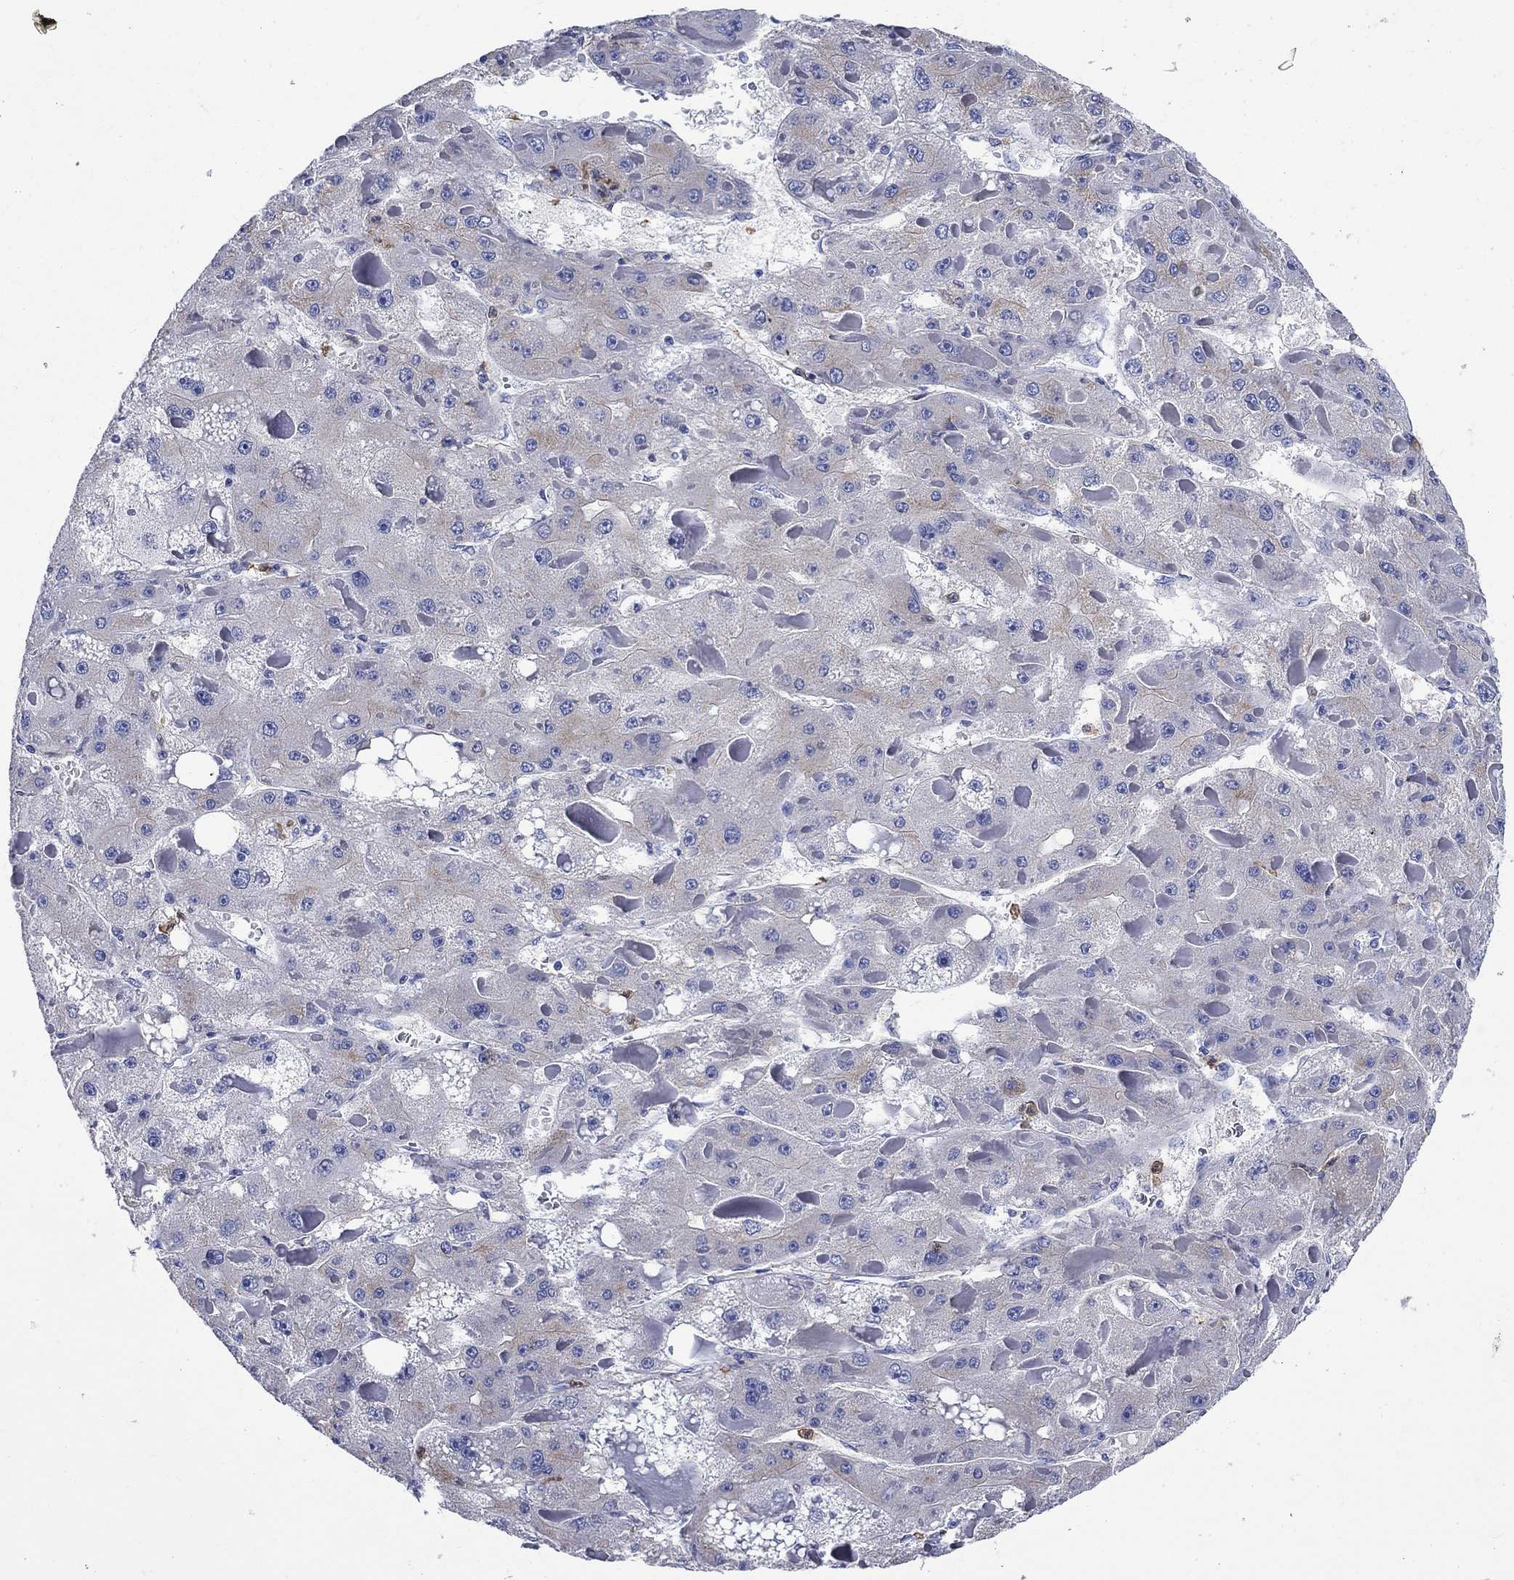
{"staining": {"intensity": "weak", "quantity": "<25%", "location": "cytoplasmic/membranous"}, "tissue": "liver cancer", "cell_type": "Tumor cells", "image_type": "cancer", "snomed": [{"axis": "morphology", "description": "Carcinoma, Hepatocellular, NOS"}, {"axis": "topography", "description": "Liver"}], "caption": "An IHC micrograph of liver cancer (hepatocellular carcinoma) is shown. There is no staining in tumor cells of liver cancer (hepatocellular carcinoma). (DAB immunohistochemistry visualized using brightfield microscopy, high magnification).", "gene": "TFR2", "patient": {"sex": "female", "age": 73}}